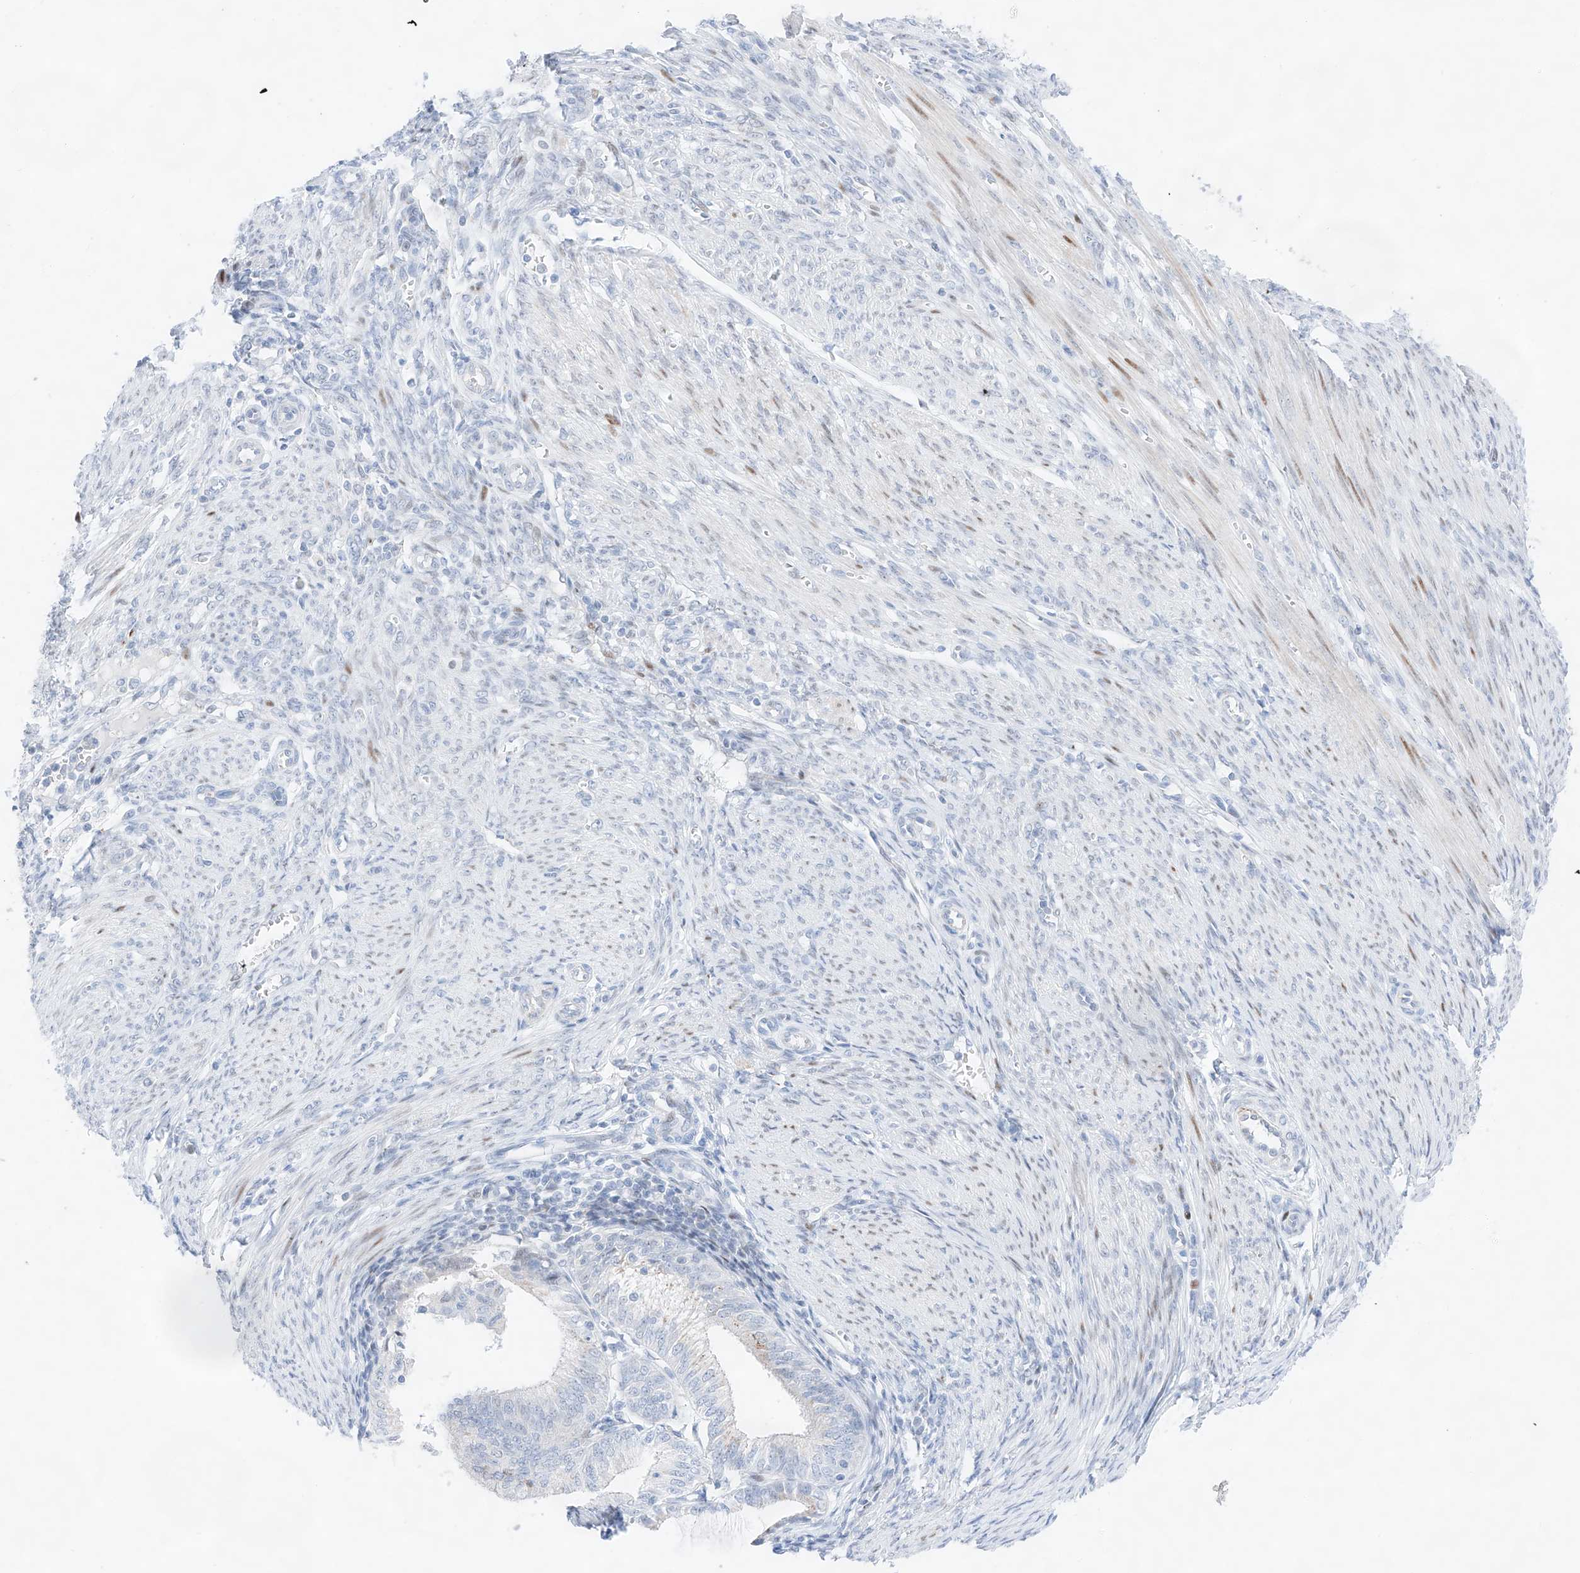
{"staining": {"intensity": "negative", "quantity": "none", "location": "none"}, "tissue": "endometrial cancer", "cell_type": "Tumor cells", "image_type": "cancer", "snomed": [{"axis": "morphology", "description": "Adenocarcinoma, NOS"}, {"axis": "topography", "description": "Endometrium"}], "caption": "An image of endometrial cancer stained for a protein reveals no brown staining in tumor cells.", "gene": "NT5C3B", "patient": {"sex": "female", "age": 51}}